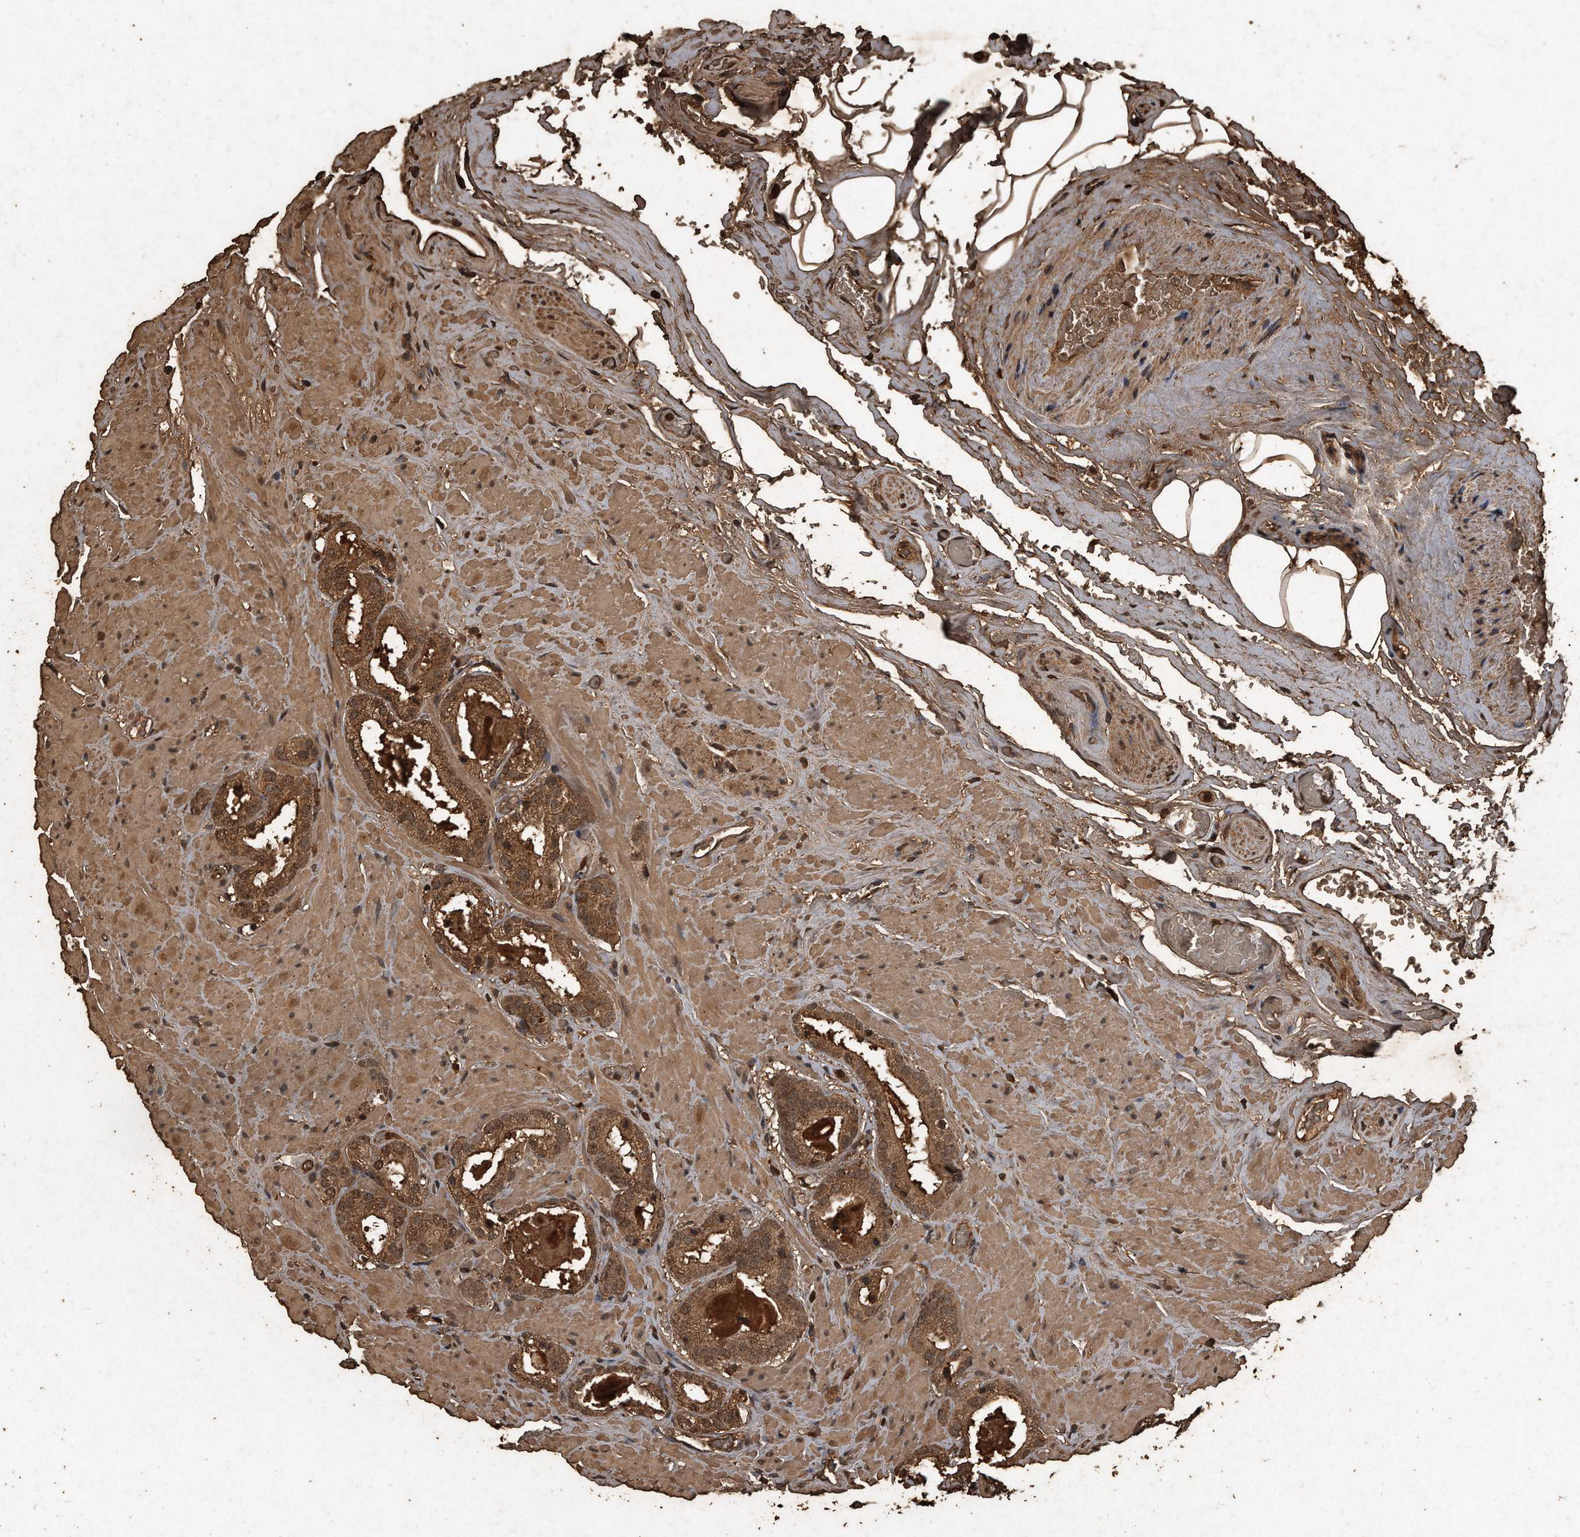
{"staining": {"intensity": "moderate", "quantity": ">75%", "location": "cytoplasmic/membranous,nuclear"}, "tissue": "prostate cancer", "cell_type": "Tumor cells", "image_type": "cancer", "snomed": [{"axis": "morphology", "description": "Adenocarcinoma, High grade"}, {"axis": "topography", "description": "Prostate"}], "caption": "About >75% of tumor cells in human prostate cancer demonstrate moderate cytoplasmic/membranous and nuclear protein staining as visualized by brown immunohistochemical staining.", "gene": "CFLAR", "patient": {"sex": "male", "age": 64}}